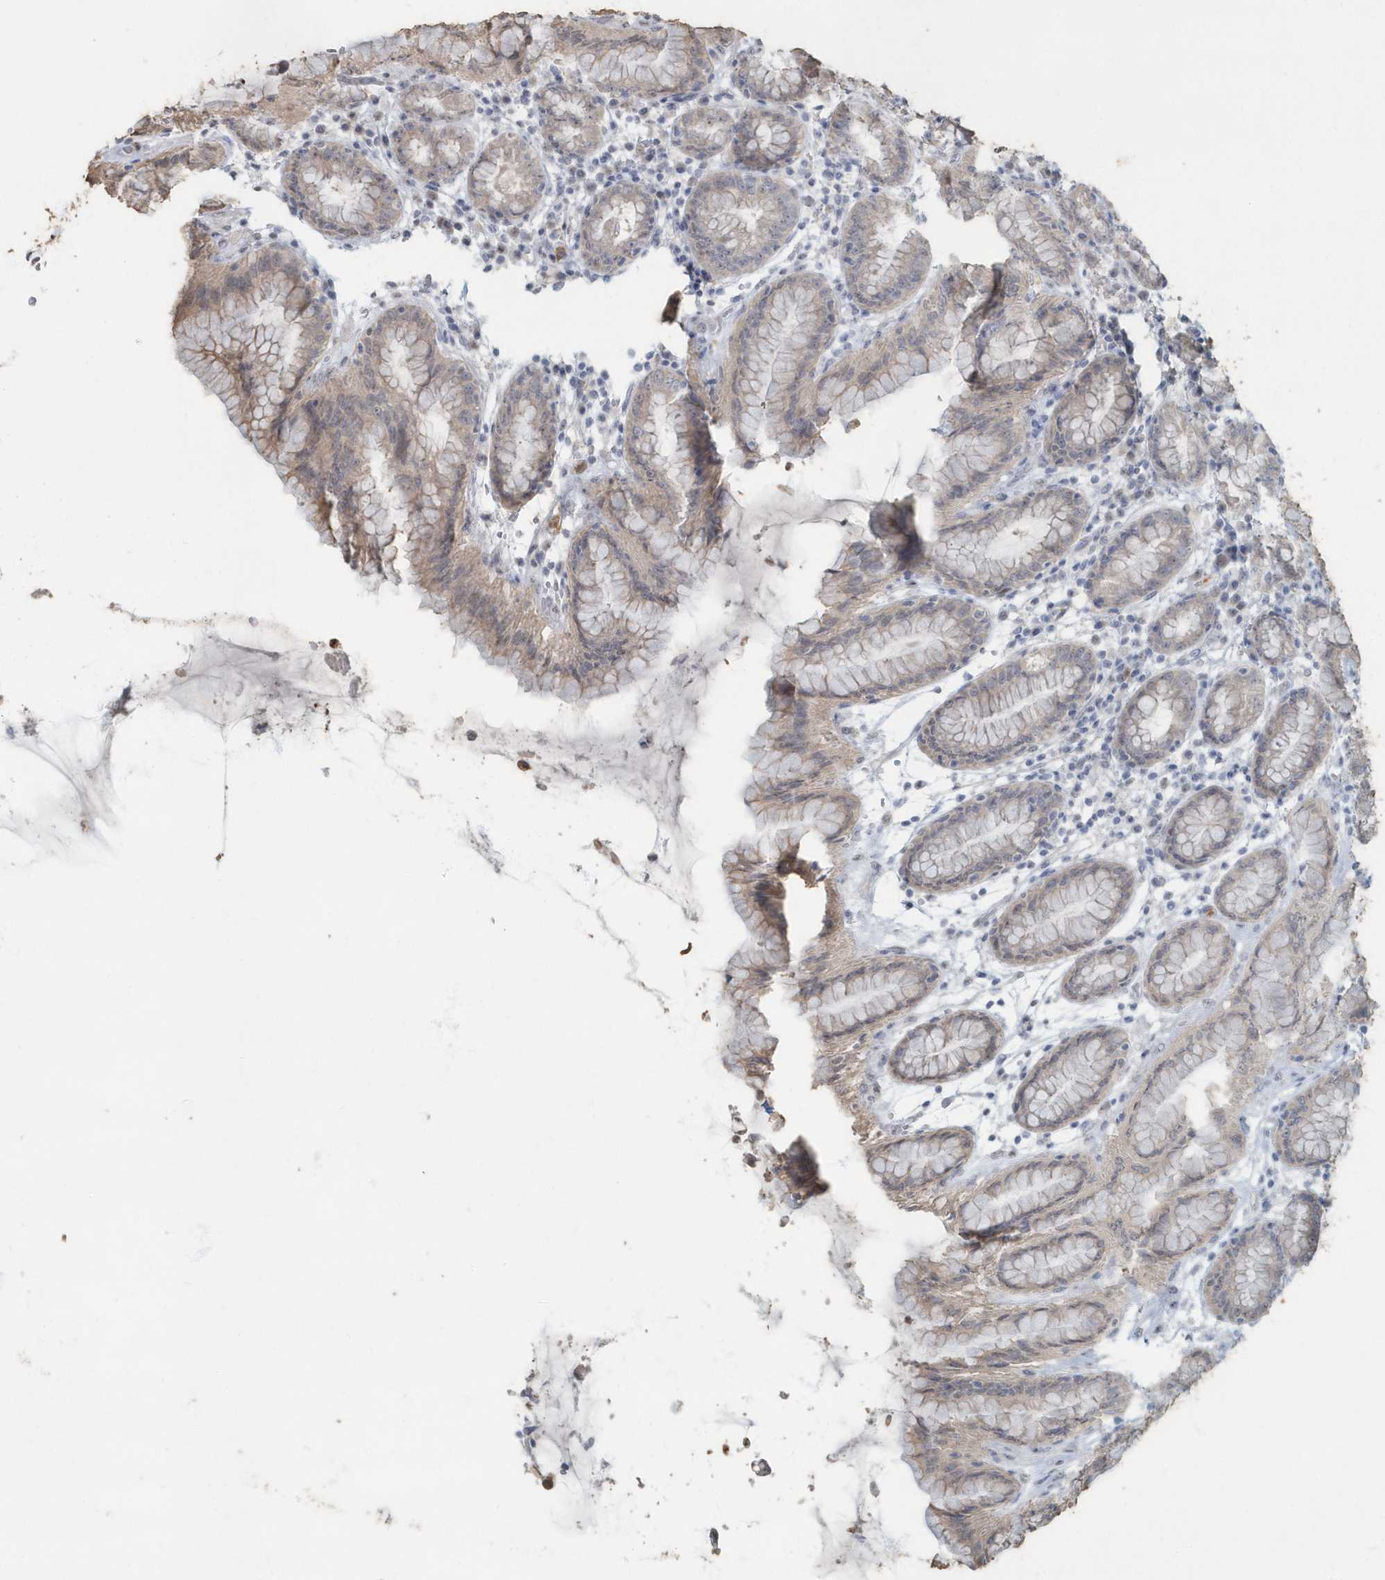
{"staining": {"intensity": "weak", "quantity": "<25%", "location": "cytoplasmic/membranous"}, "tissue": "stomach", "cell_type": "Glandular cells", "image_type": "normal", "snomed": [{"axis": "morphology", "description": "Normal tissue, NOS"}, {"axis": "topography", "description": "Stomach"}], "caption": "This is an immunohistochemistry (IHC) micrograph of normal human stomach. There is no positivity in glandular cells.", "gene": "MYOT", "patient": {"sex": "female", "age": 79}}